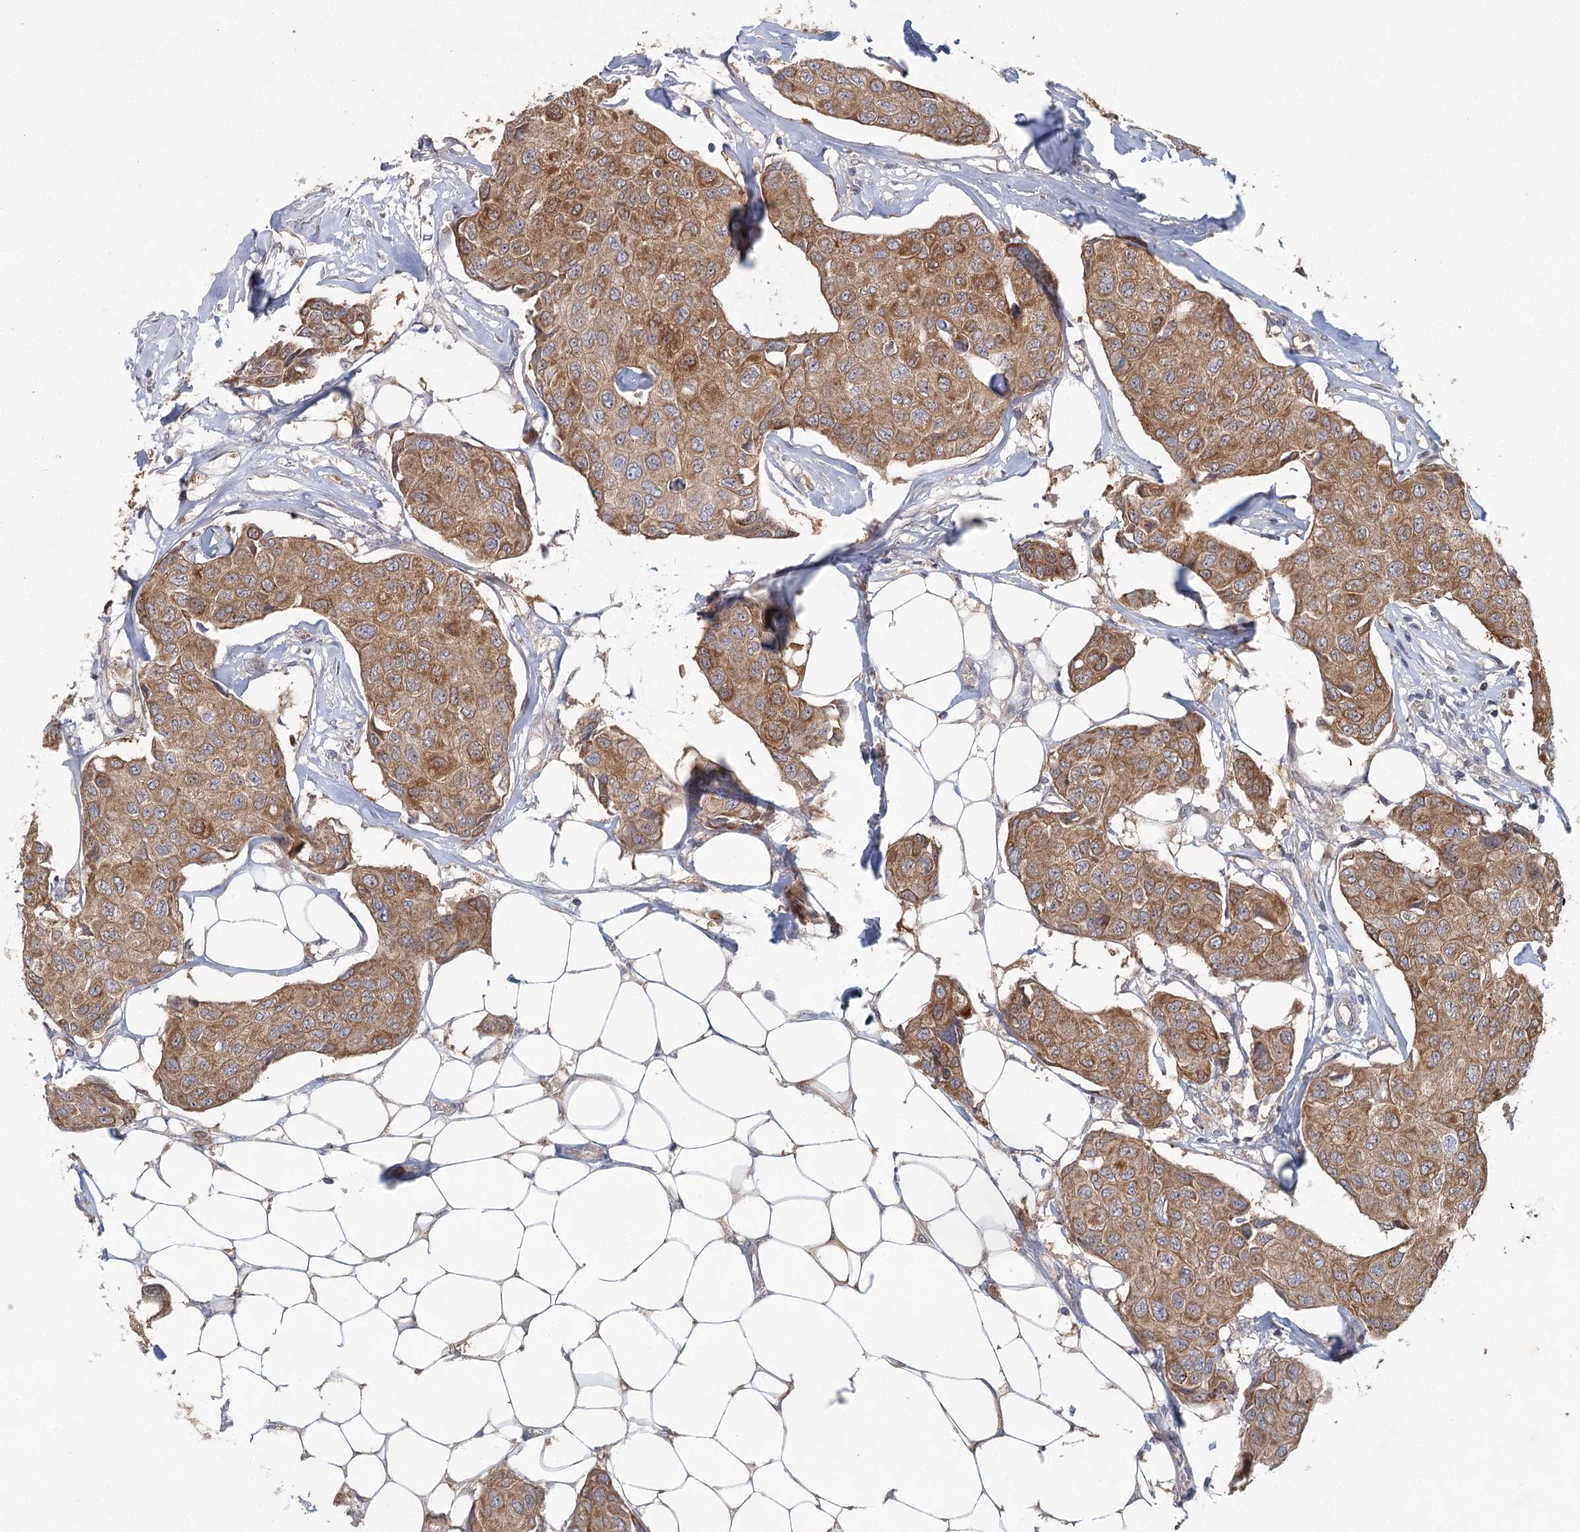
{"staining": {"intensity": "moderate", "quantity": ">75%", "location": "cytoplasmic/membranous"}, "tissue": "breast cancer", "cell_type": "Tumor cells", "image_type": "cancer", "snomed": [{"axis": "morphology", "description": "Duct carcinoma"}, {"axis": "topography", "description": "Breast"}], "caption": "Infiltrating ductal carcinoma (breast) was stained to show a protein in brown. There is medium levels of moderate cytoplasmic/membranous staining in approximately >75% of tumor cells. (DAB (3,3'-diaminobenzidine) IHC with brightfield microscopy, high magnification).", "gene": "LRRC14B", "patient": {"sex": "female", "age": 80}}